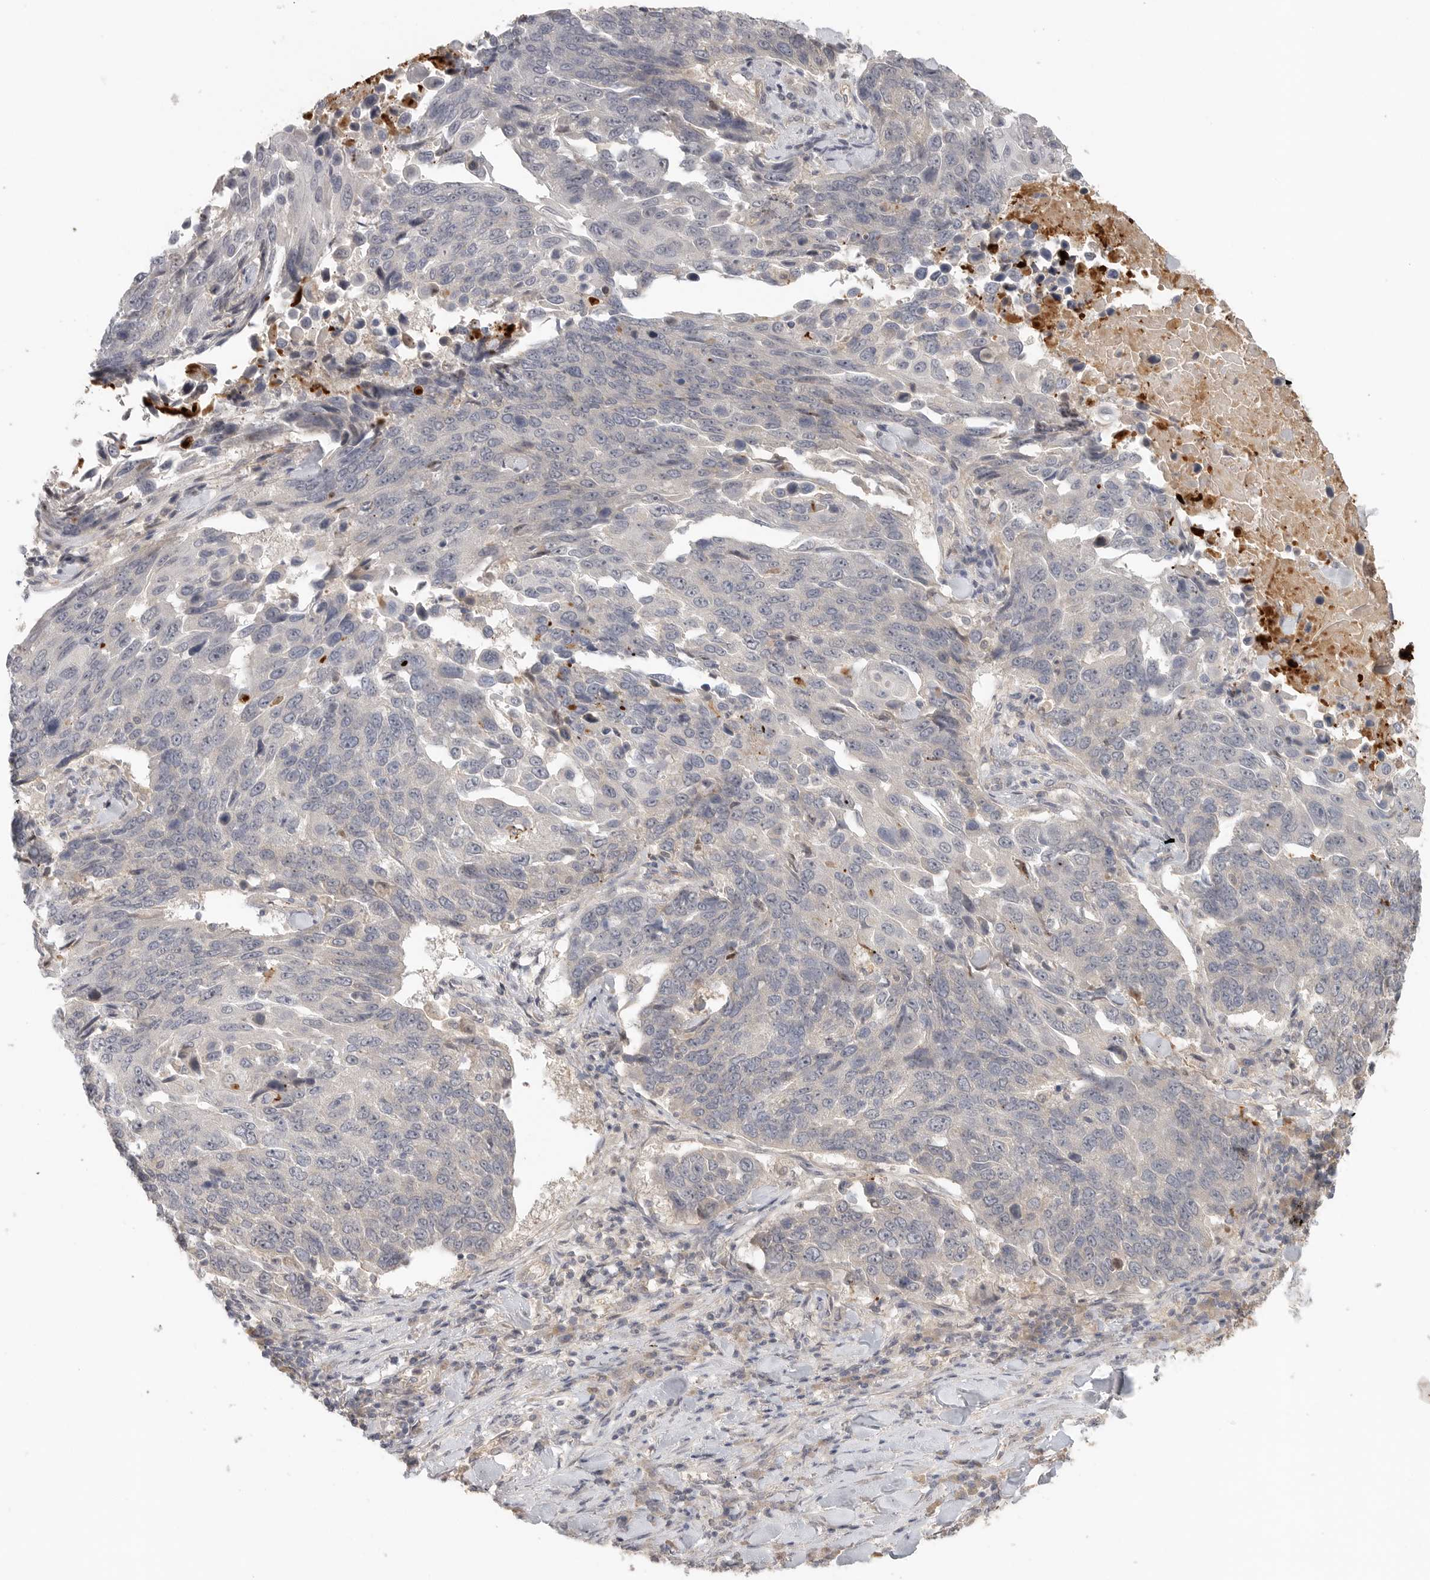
{"staining": {"intensity": "negative", "quantity": "none", "location": "none"}, "tissue": "lung cancer", "cell_type": "Tumor cells", "image_type": "cancer", "snomed": [{"axis": "morphology", "description": "Squamous cell carcinoma, NOS"}, {"axis": "topography", "description": "Lung"}], "caption": "A photomicrograph of lung squamous cell carcinoma stained for a protein demonstrates no brown staining in tumor cells. The staining was performed using DAB to visualize the protein expression in brown, while the nuclei were stained in blue with hematoxylin (Magnification: 20x).", "gene": "HDAC6", "patient": {"sex": "male", "age": 66}}